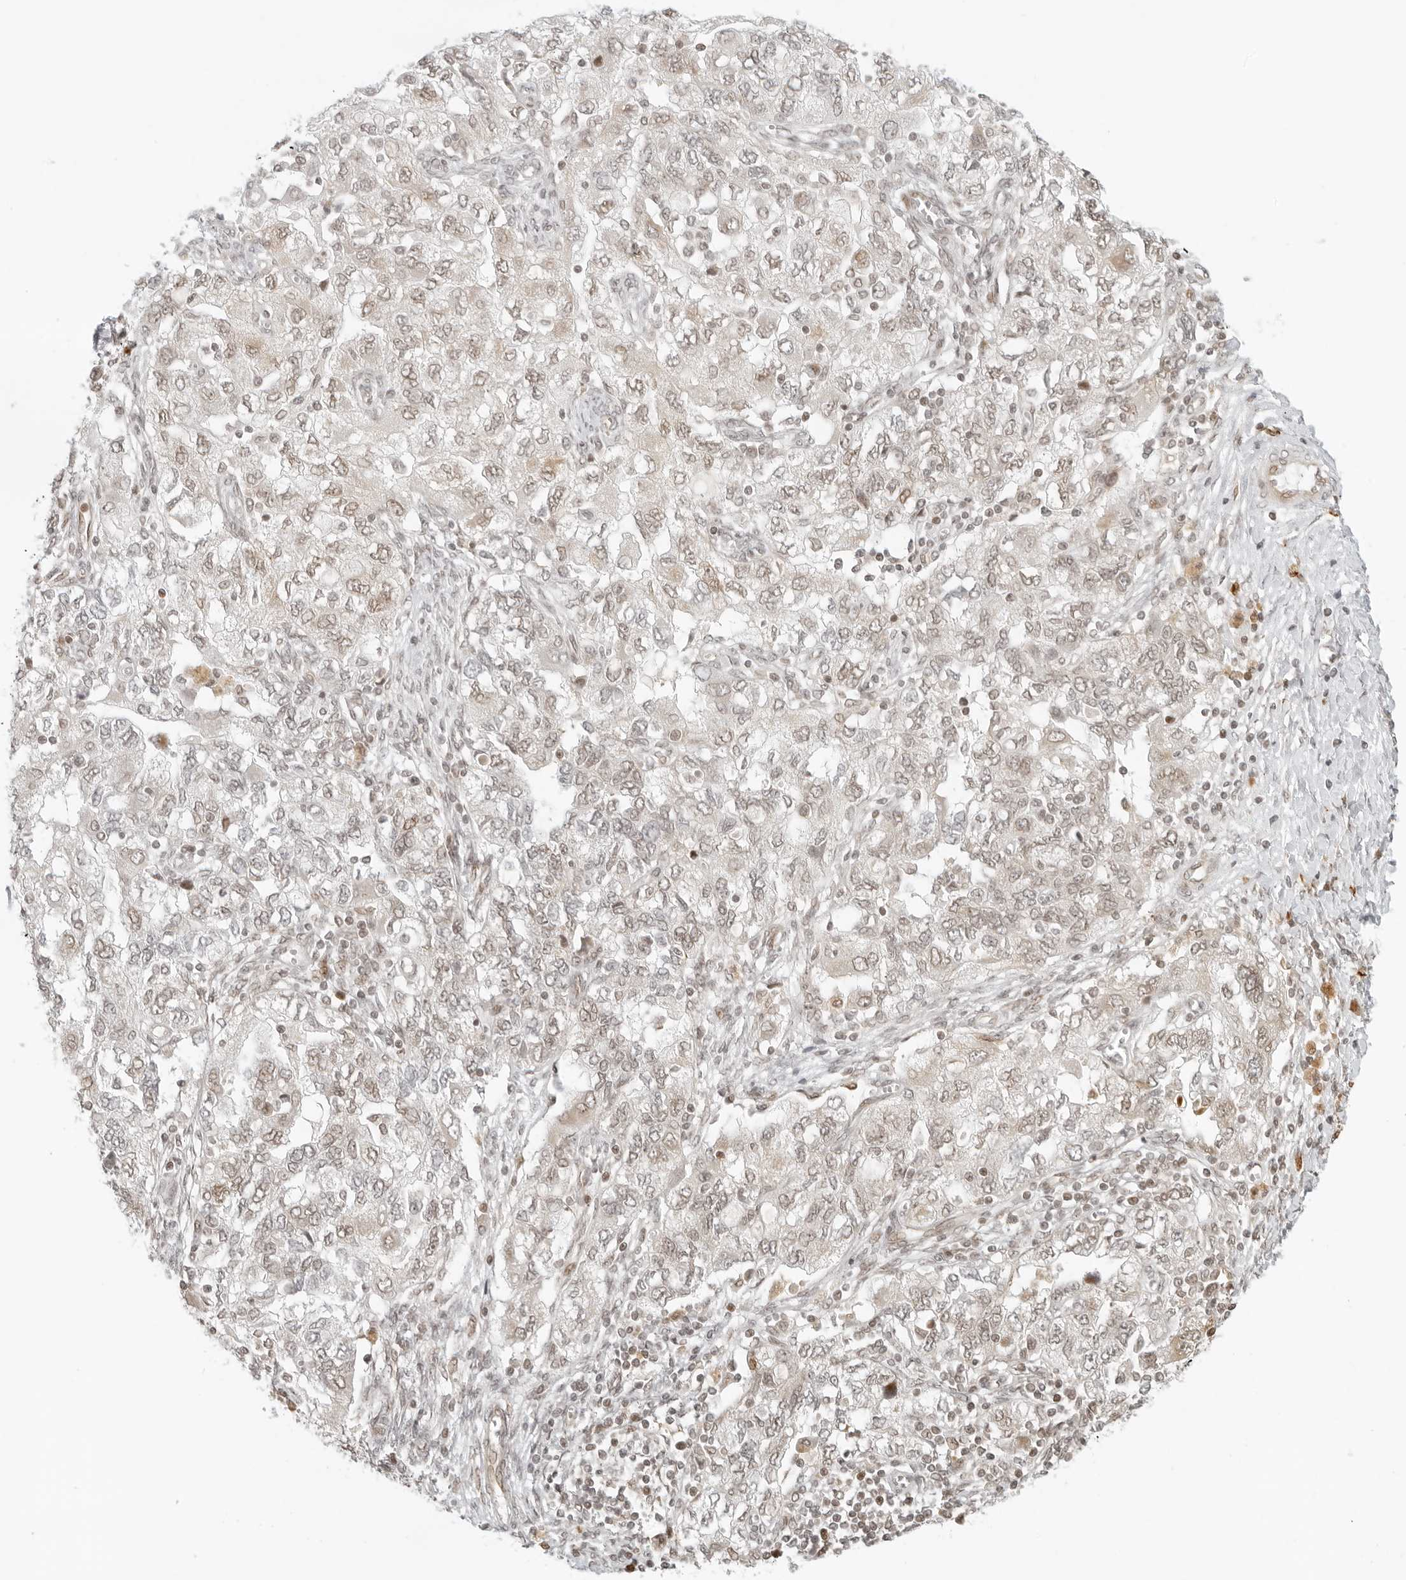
{"staining": {"intensity": "weak", "quantity": "25%-75%", "location": "nuclear"}, "tissue": "ovarian cancer", "cell_type": "Tumor cells", "image_type": "cancer", "snomed": [{"axis": "morphology", "description": "Carcinoma, NOS"}, {"axis": "morphology", "description": "Cystadenocarcinoma, serous, NOS"}, {"axis": "topography", "description": "Ovary"}], "caption": "Ovarian cancer stained with DAB immunohistochemistry shows low levels of weak nuclear positivity in approximately 25%-75% of tumor cells. The staining was performed using DAB (3,3'-diaminobenzidine) to visualize the protein expression in brown, while the nuclei were stained in blue with hematoxylin (Magnification: 20x).", "gene": "ZNF407", "patient": {"sex": "female", "age": 69}}